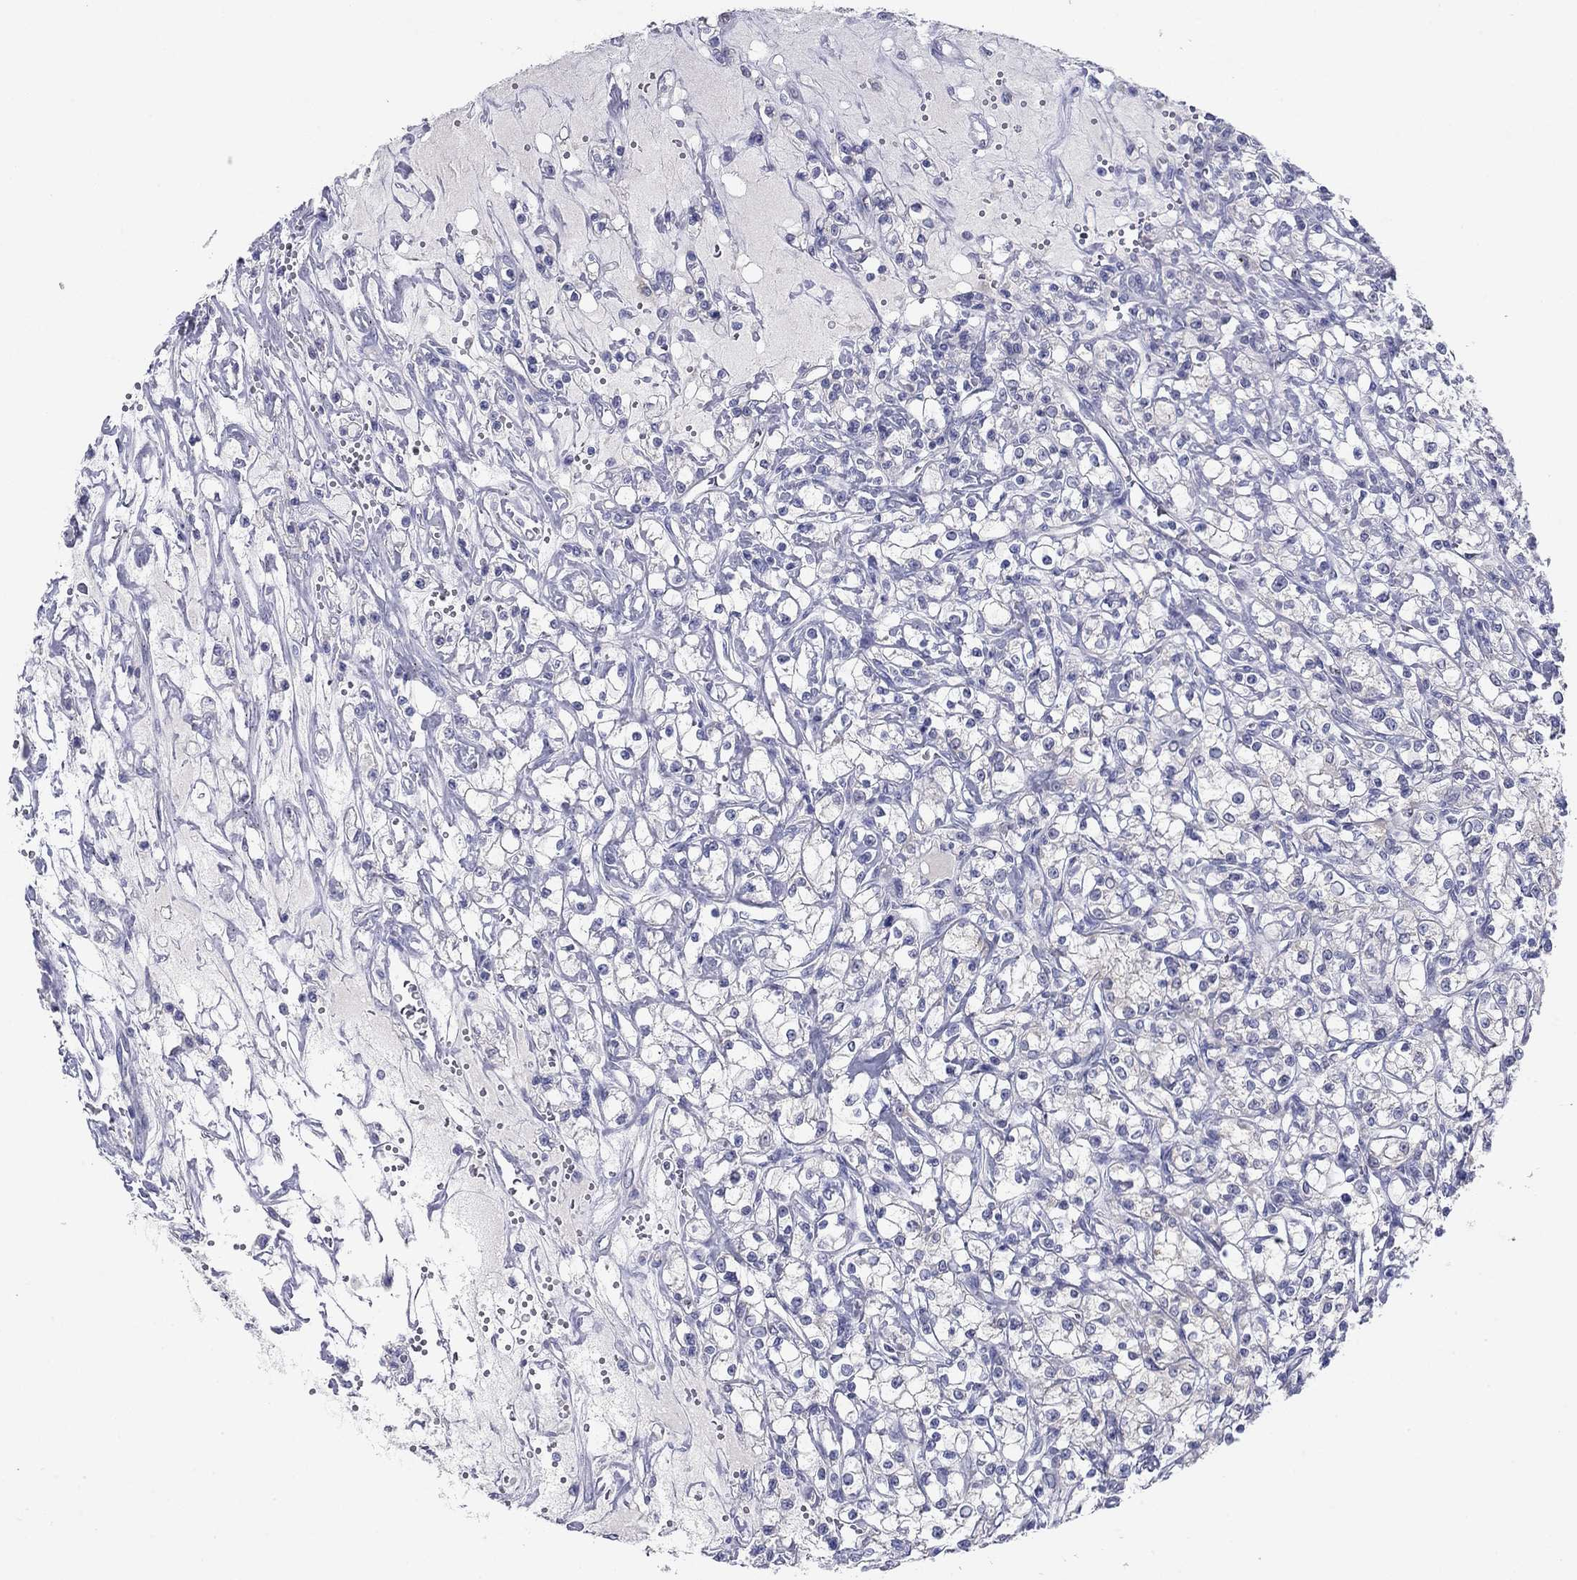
{"staining": {"intensity": "negative", "quantity": "none", "location": "none"}, "tissue": "renal cancer", "cell_type": "Tumor cells", "image_type": "cancer", "snomed": [{"axis": "morphology", "description": "Adenocarcinoma, NOS"}, {"axis": "topography", "description": "Kidney"}], "caption": "Immunohistochemistry (IHC) of renal cancer demonstrates no expression in tumor cells.", "gene": "PLS1", "patient": {"sex": "female", "age": 59}}